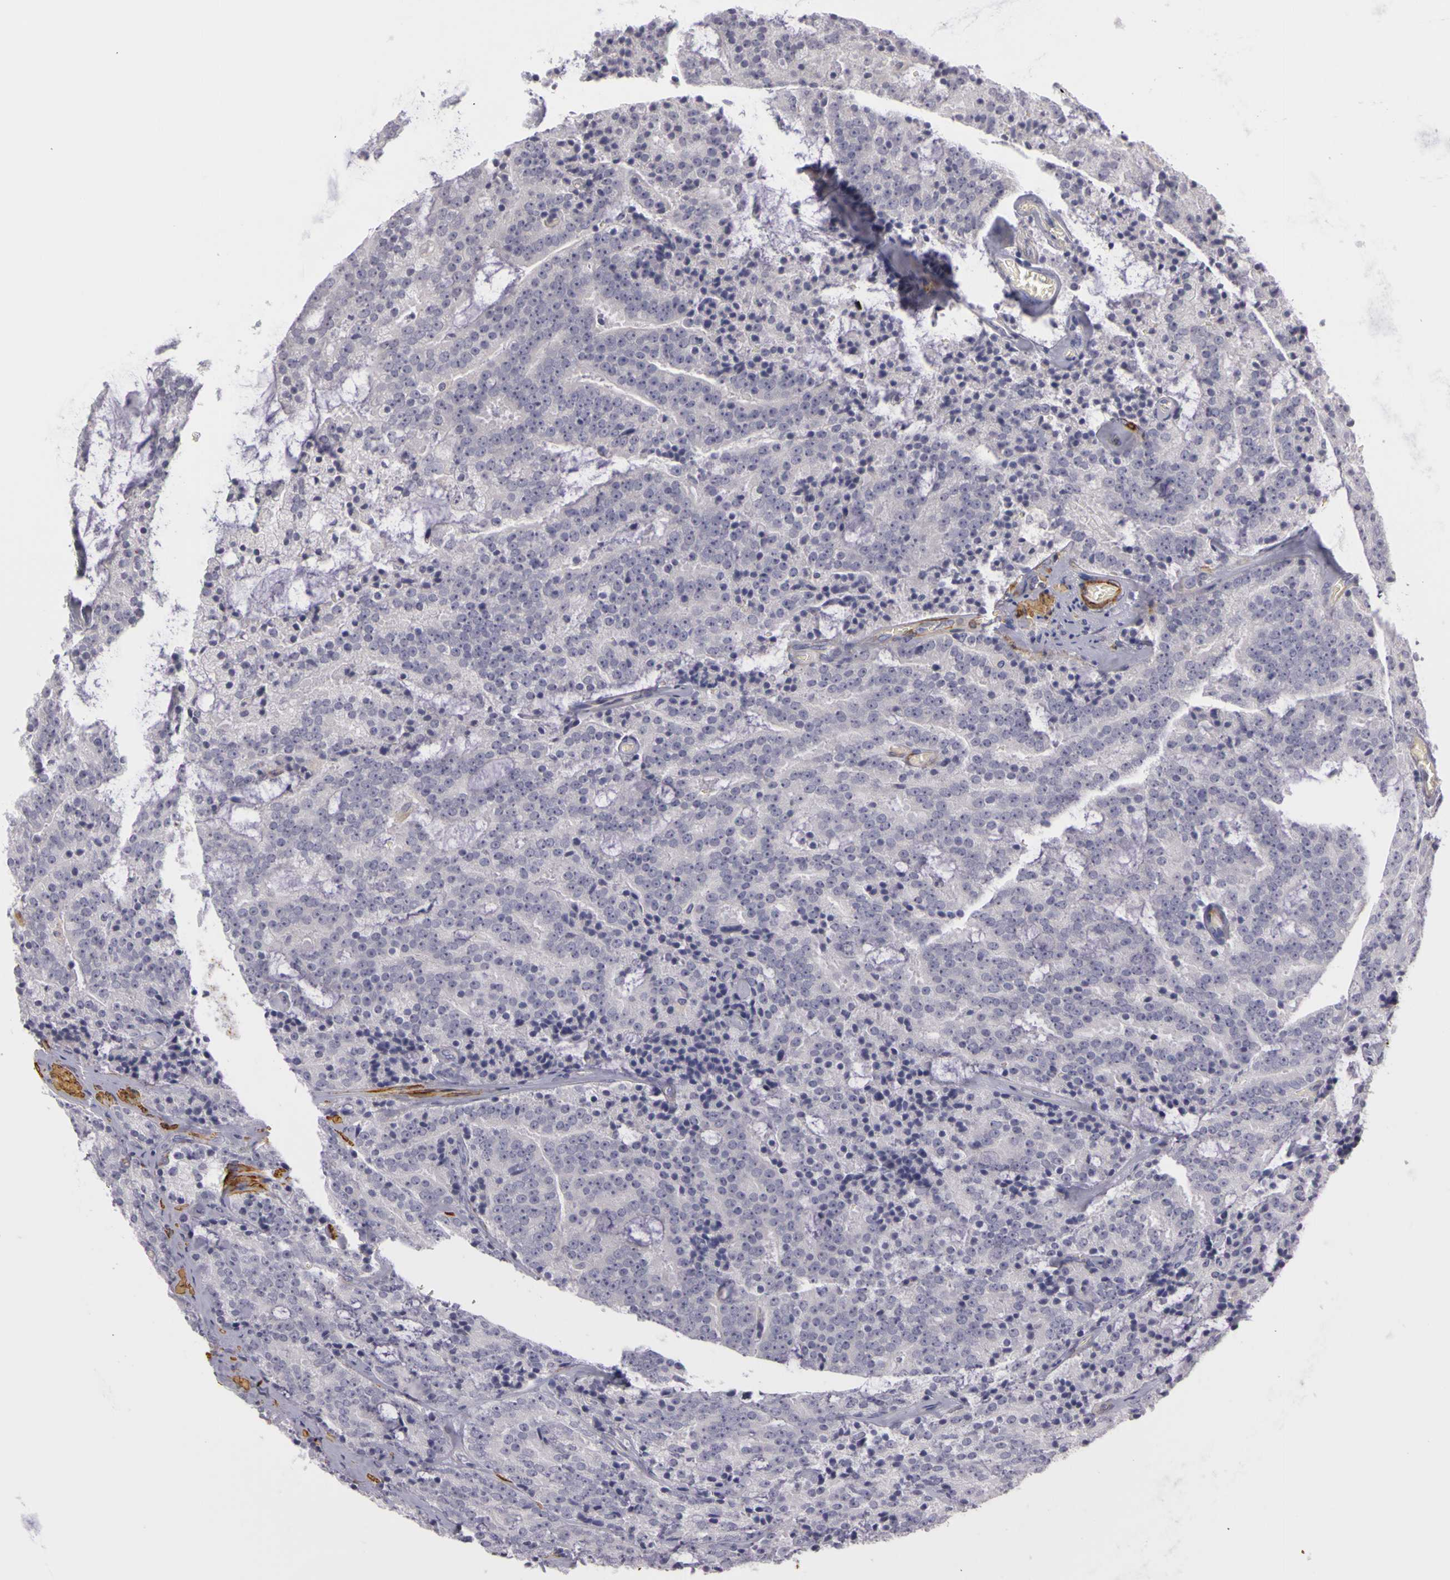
{"staining": {"intensity": "negative", "quantity": "none", "location": "none"}, "tissue": "prostate cancer", "cell_type": "Tumor cells", "image_type": "cancer", "snomed": [{"axis": "morphology", "description": "Adenocarcinoma, Medium grade"}, {"axis": "topography", "description": "Prostate"}], "caption": "Tumor cells are negative for protein expression in human prostate adenocarcinoma (medium-grade).", "gene": "CNTN2", "patient": {"sex": "male", "age": 65}}